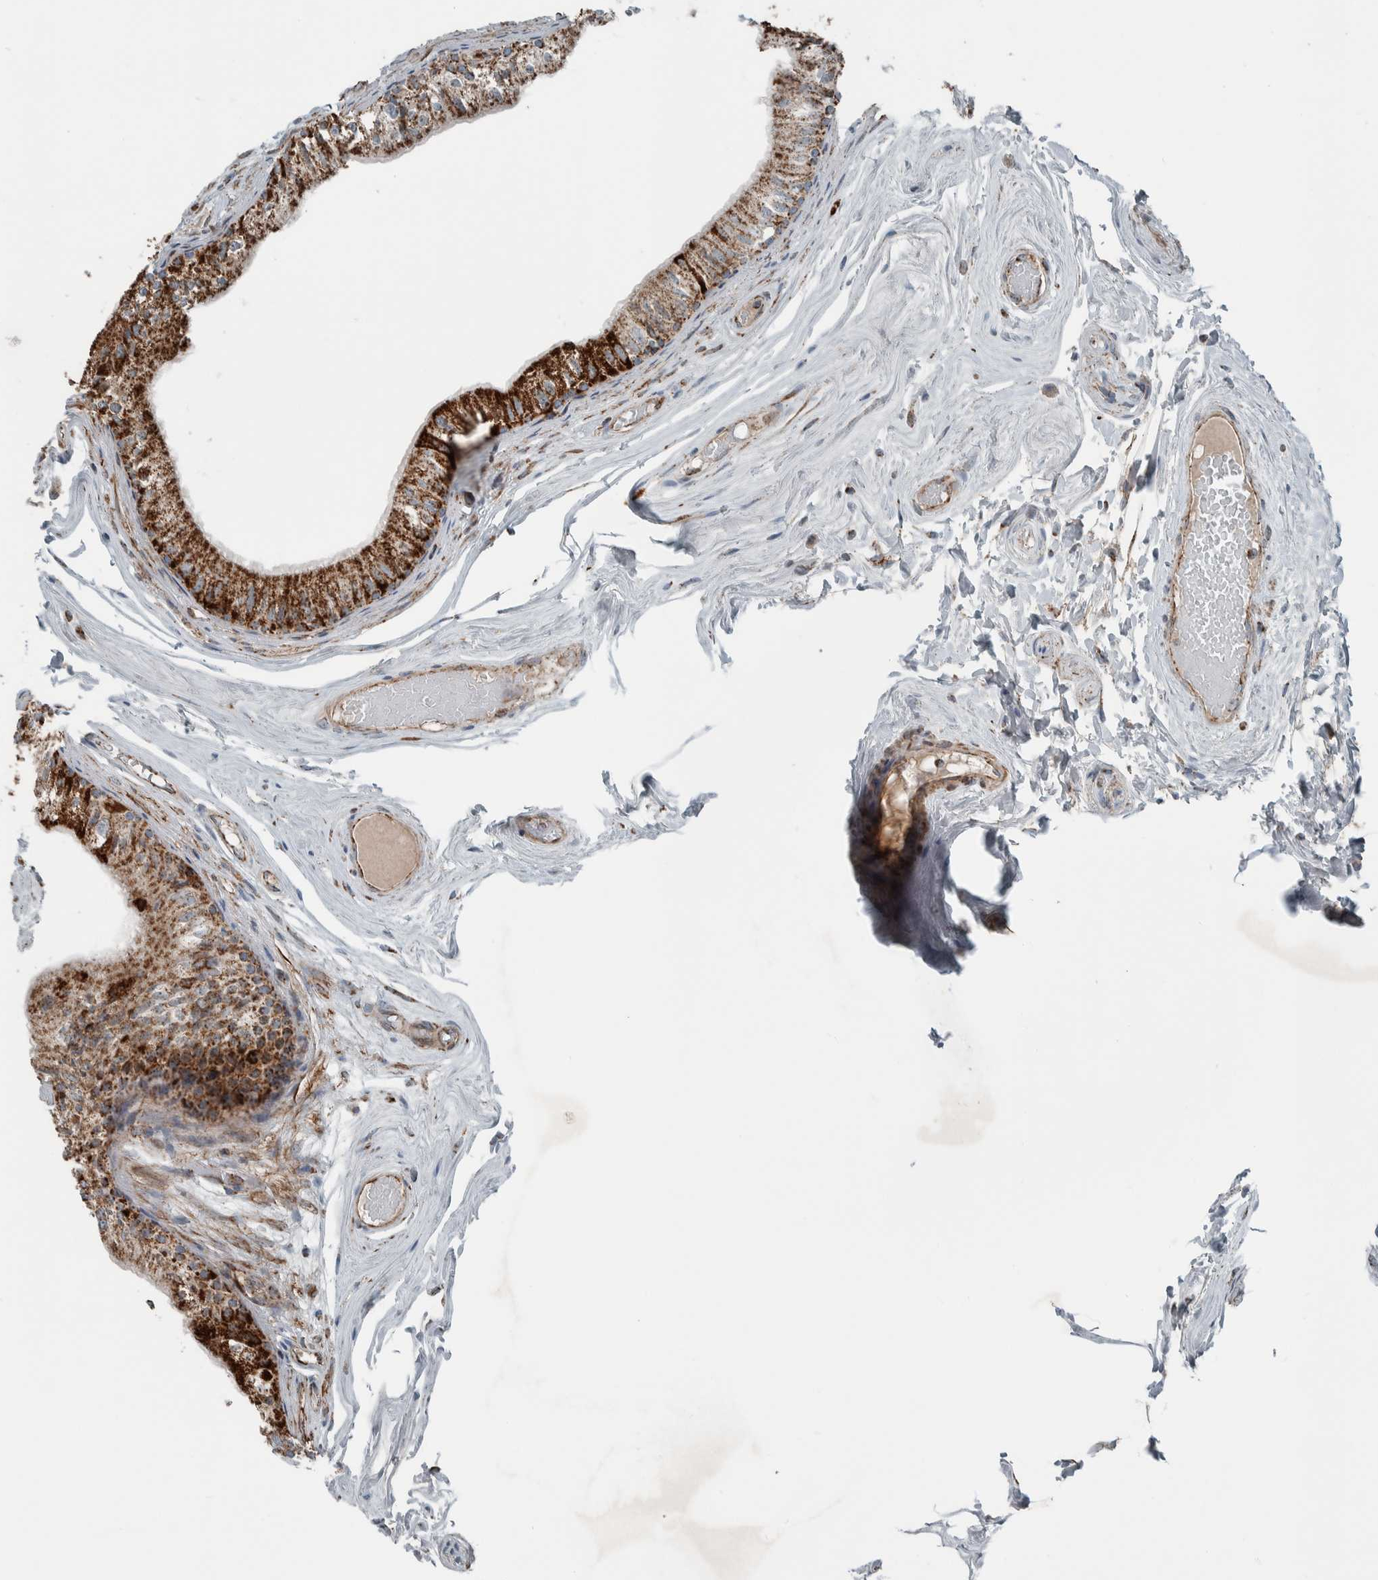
{"staining": {"intensity": "strong", "quantity": ">75%", "location": "cytoplasmic/membranous"}, "tissue": "epididymis", "cell_type": "Glandular cells", "image_type": "normal", "snomed": [{"axis": "morphology", "description": "Normal tissue, NOS"}, {"axis": "topography", "description": "Epididymis"}], "caption": "A high amount of strong cytoplasmic/membranous expression is seen in approximately >75% of glandular cells in normal epididymis. (DAB (3,3'-diaminobenzidine) IHC with brightfield microscopy, high magnification).", "gene": "CNTROB", "patient": {"sex": "male", "age": 79}}